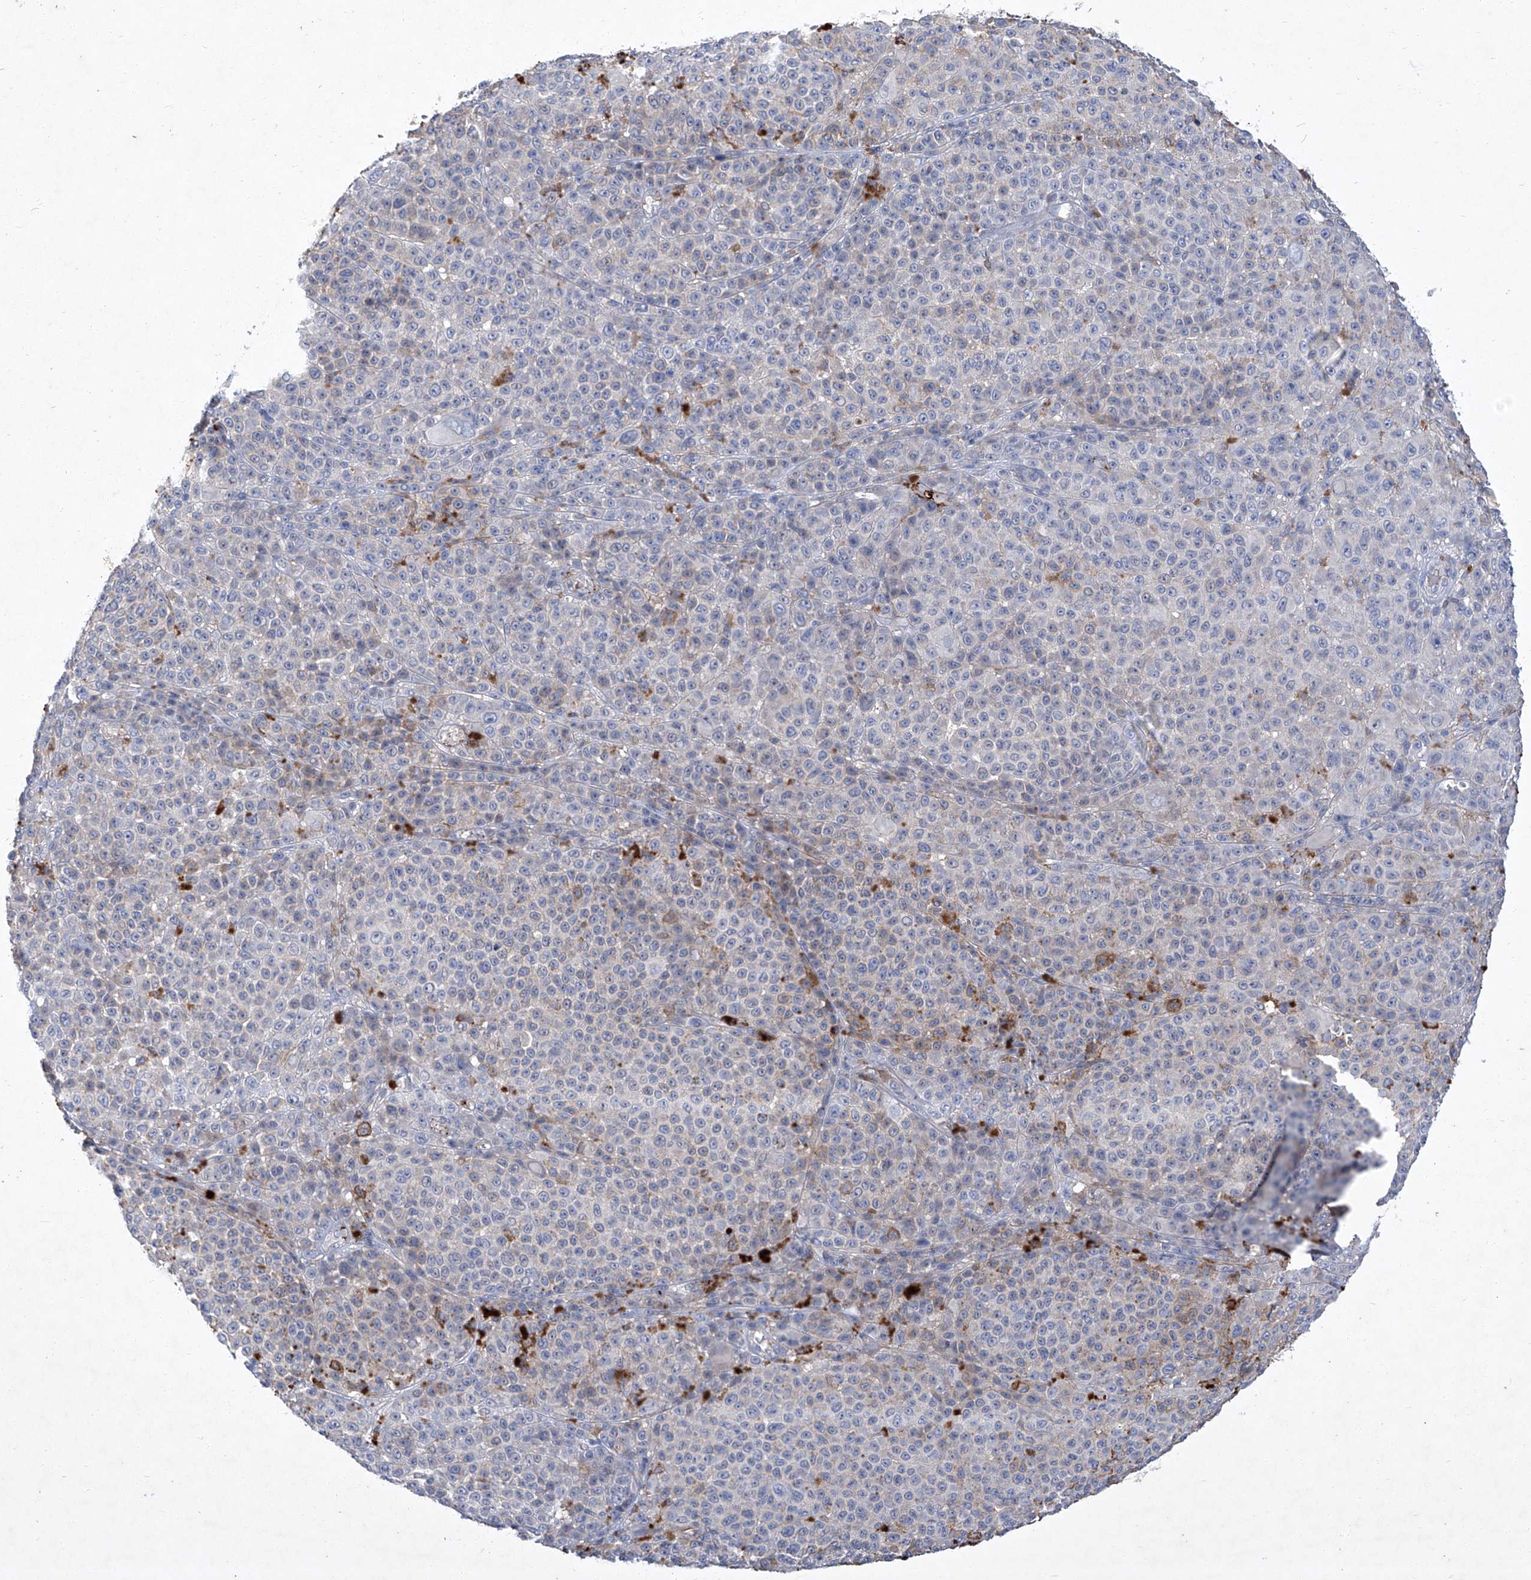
{"staining": {"intensity": "negative", "quantity": "none", "location": "none"}, "tissue": "melanoma", "cell_type": "Tumor cells", "image_type": "cancer", "snomed": [{"axis": "morphology", "description": "Malignant melanoma, NOS"}, {"axis": "topography", "description": "Skin"}], "caption": "This is an immunohistochemistry photomicrograph of human melanoma. There is no expression in tumor cells.", "gene": "SBK2", "patient": {"sex": "female", "age": 94}}